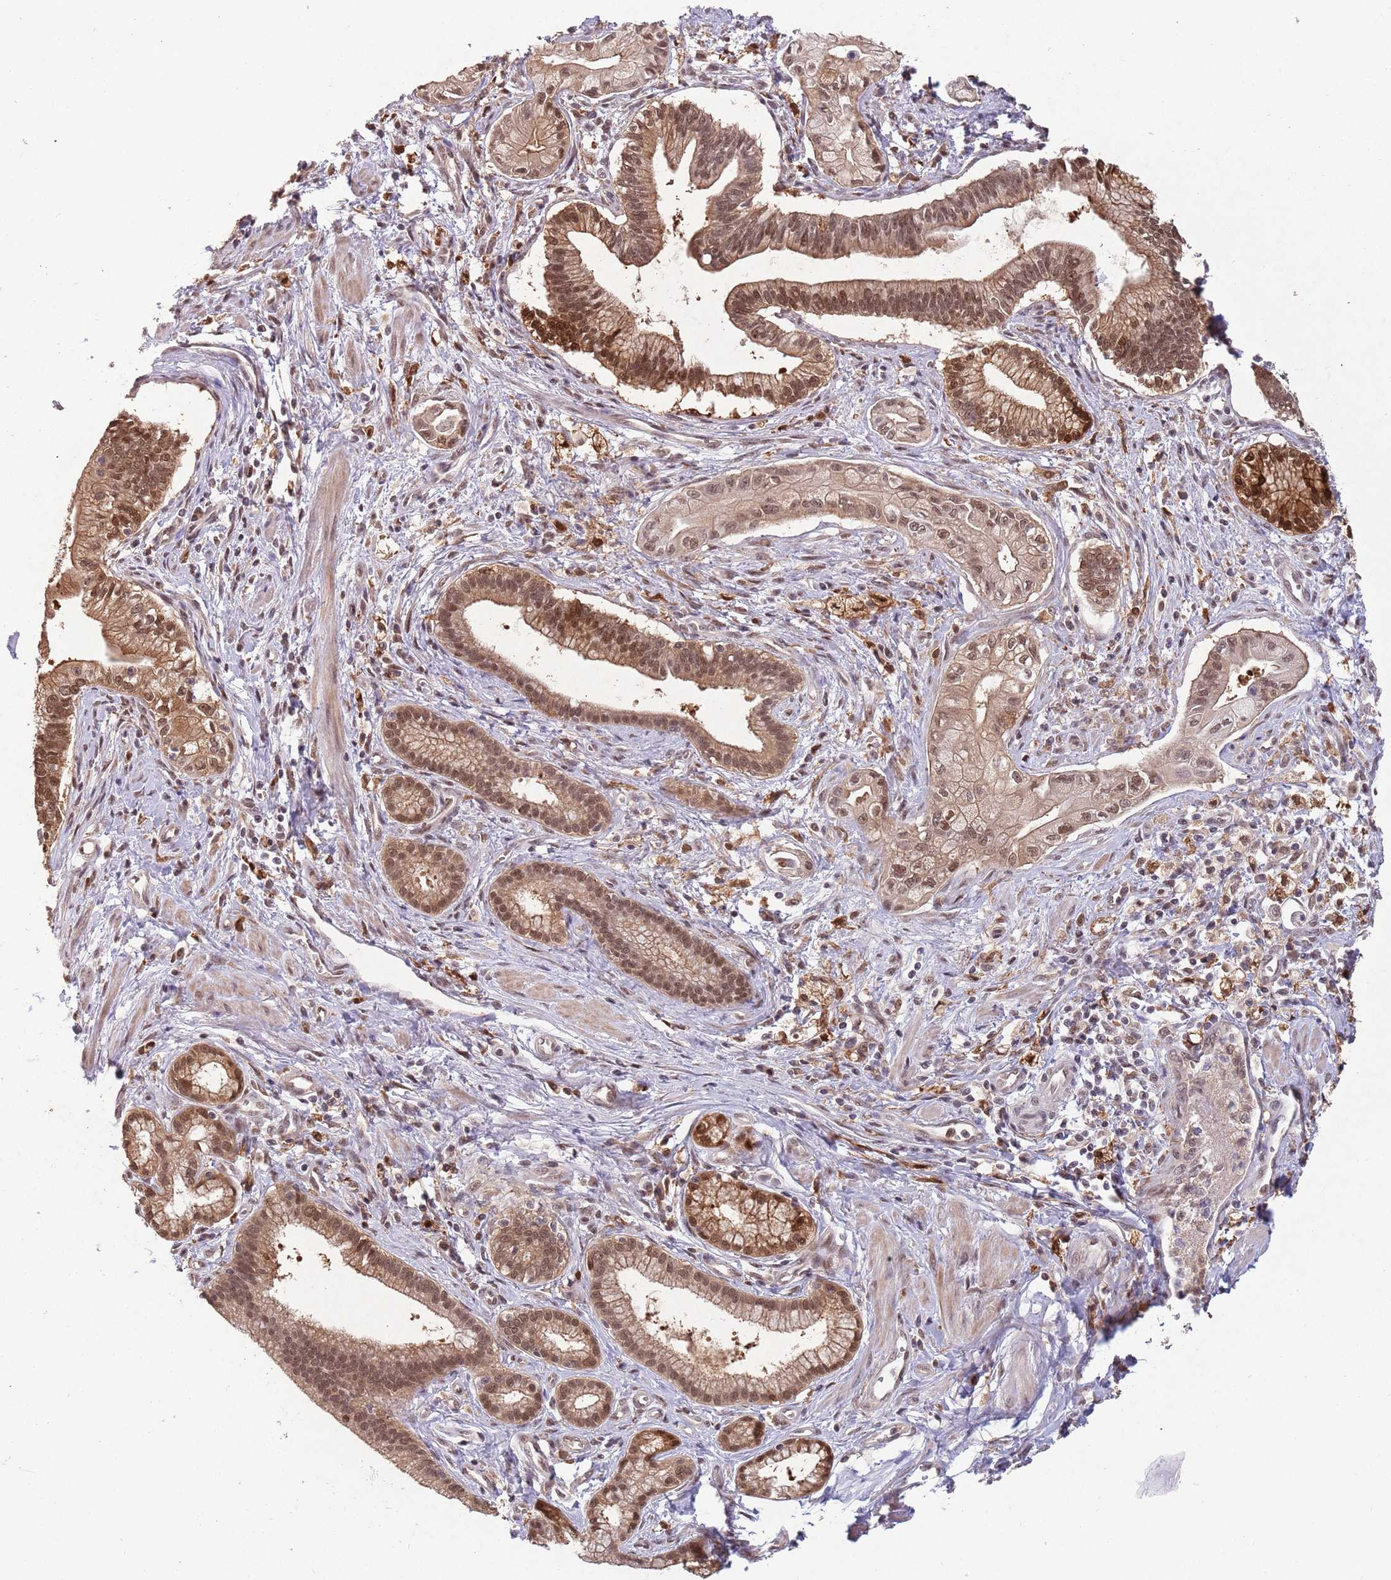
{"staining": {"intensity": "moderate", "quantity": ">75%", "location": "cytoplasmic/membranous,nuclear"}, "tissue": "pancreatic cancer", "cell_type": "Tumor cells", "image_type": "cancer", "snomed": [{"axis": "morphology", "description": "Adenocarcinoma, NOS"}, {"axis": "topography", "description": "Pancreas"}], "caption": "Tumor cells show medium levels of moderate cytoplasmic/membranous and nuclear expression in approximately >75% of cells in pancreatic adenocarcinoma.", "gene": "ZNF639", "patient": {"sex": "male", "age": 78}}